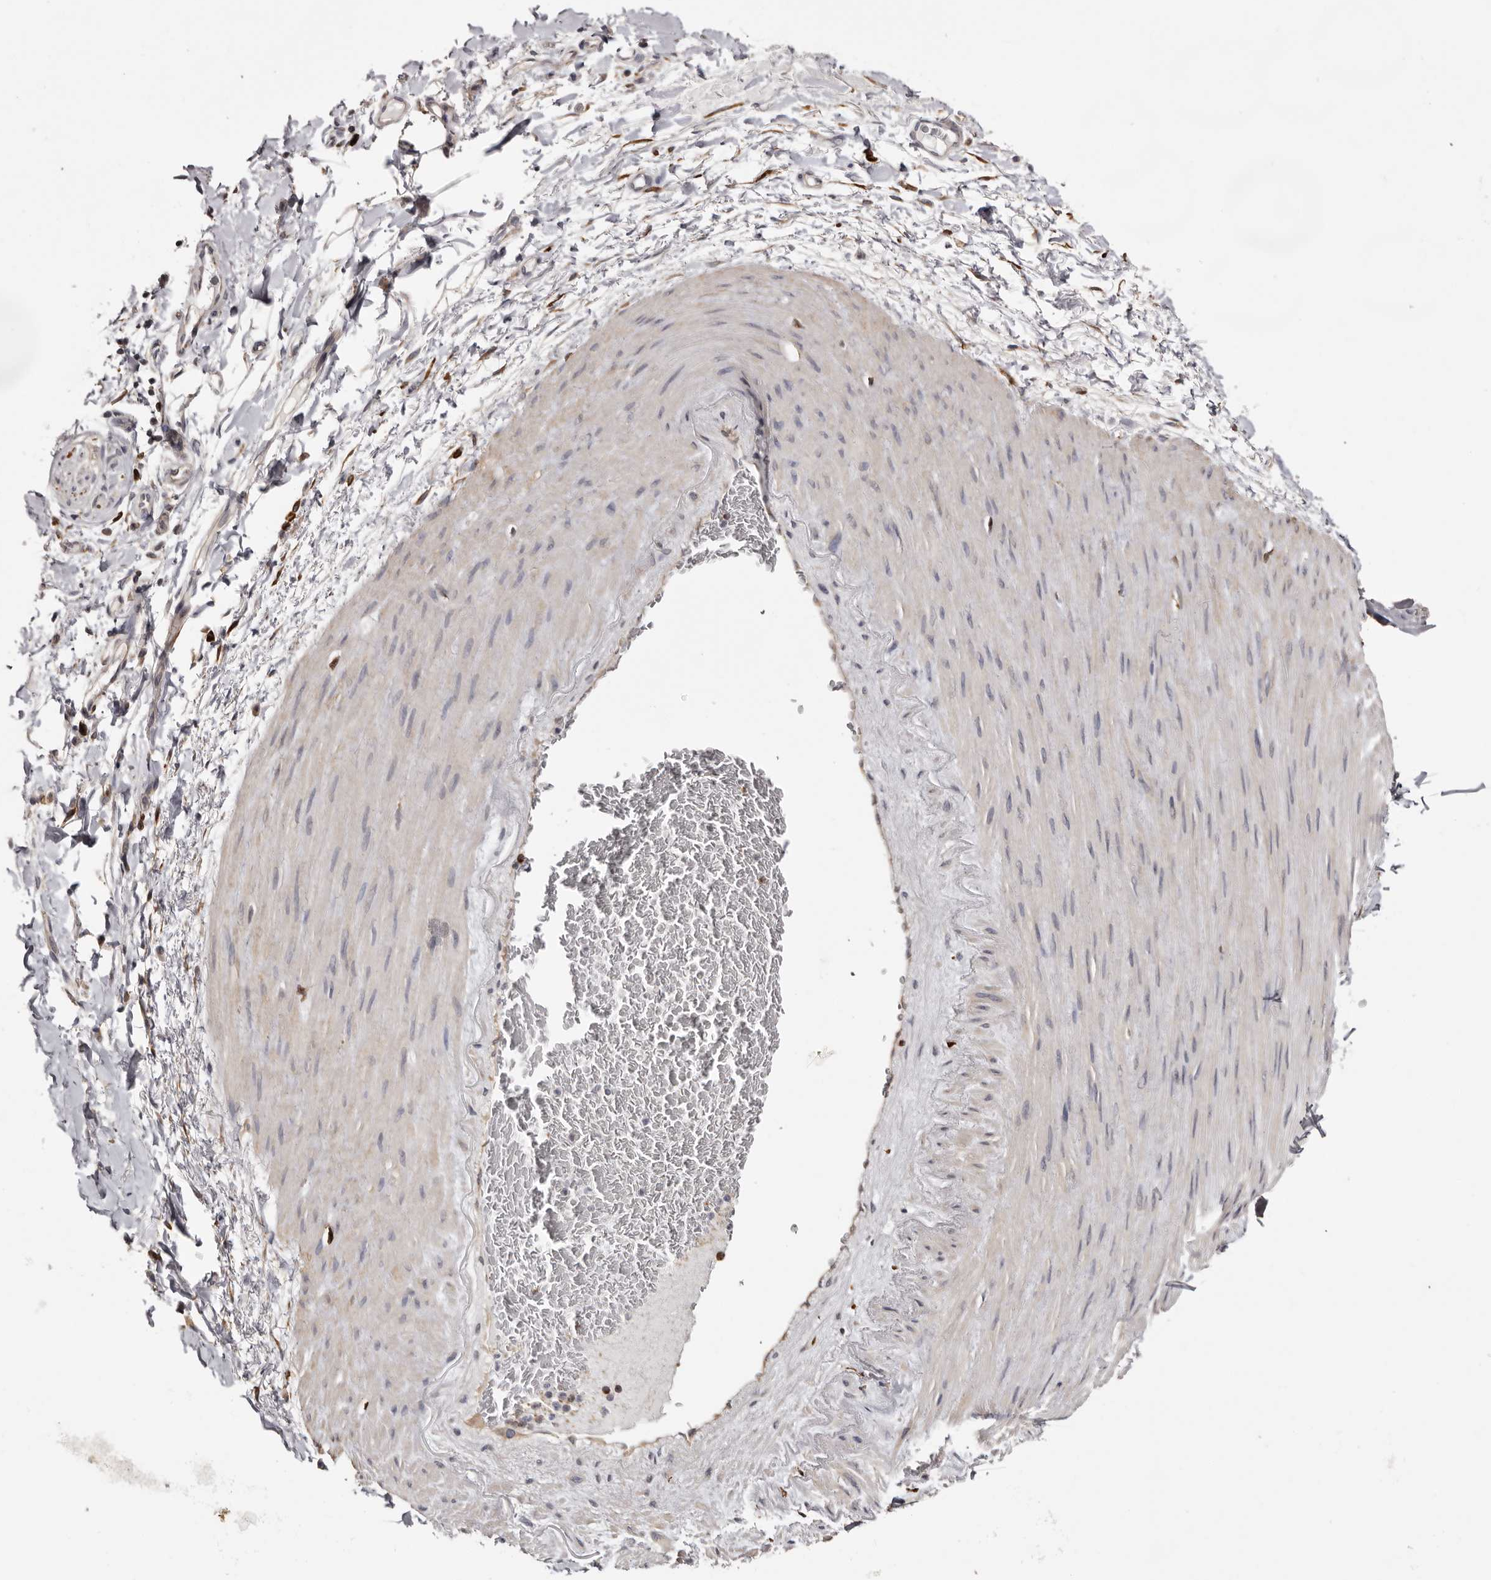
{"staining": {"intensity": "weak", "quantity": ">75%", "location": "cytoplasmic/membranous"}, "tissue": "adipose tissue", "cell_type": "Adipocytes", "image_type": "normal", "snomed": [{"axis": "morphology", "description": "Normal tissue, NOS"}, {"axis": "morphology", "description": "Adenocarcinoma, NOS"}, {"axis": "topography", "description": "Esophagus"}], "caption": "About >75% of adipocytes in unremarkable human adipose tissue demonstrate weak cytoplasmic/membranous protein staining as visualized by brown immunohistochemical staining.", "gene": "TNNI1", "patient": {"sex": "male", "age": 62}}